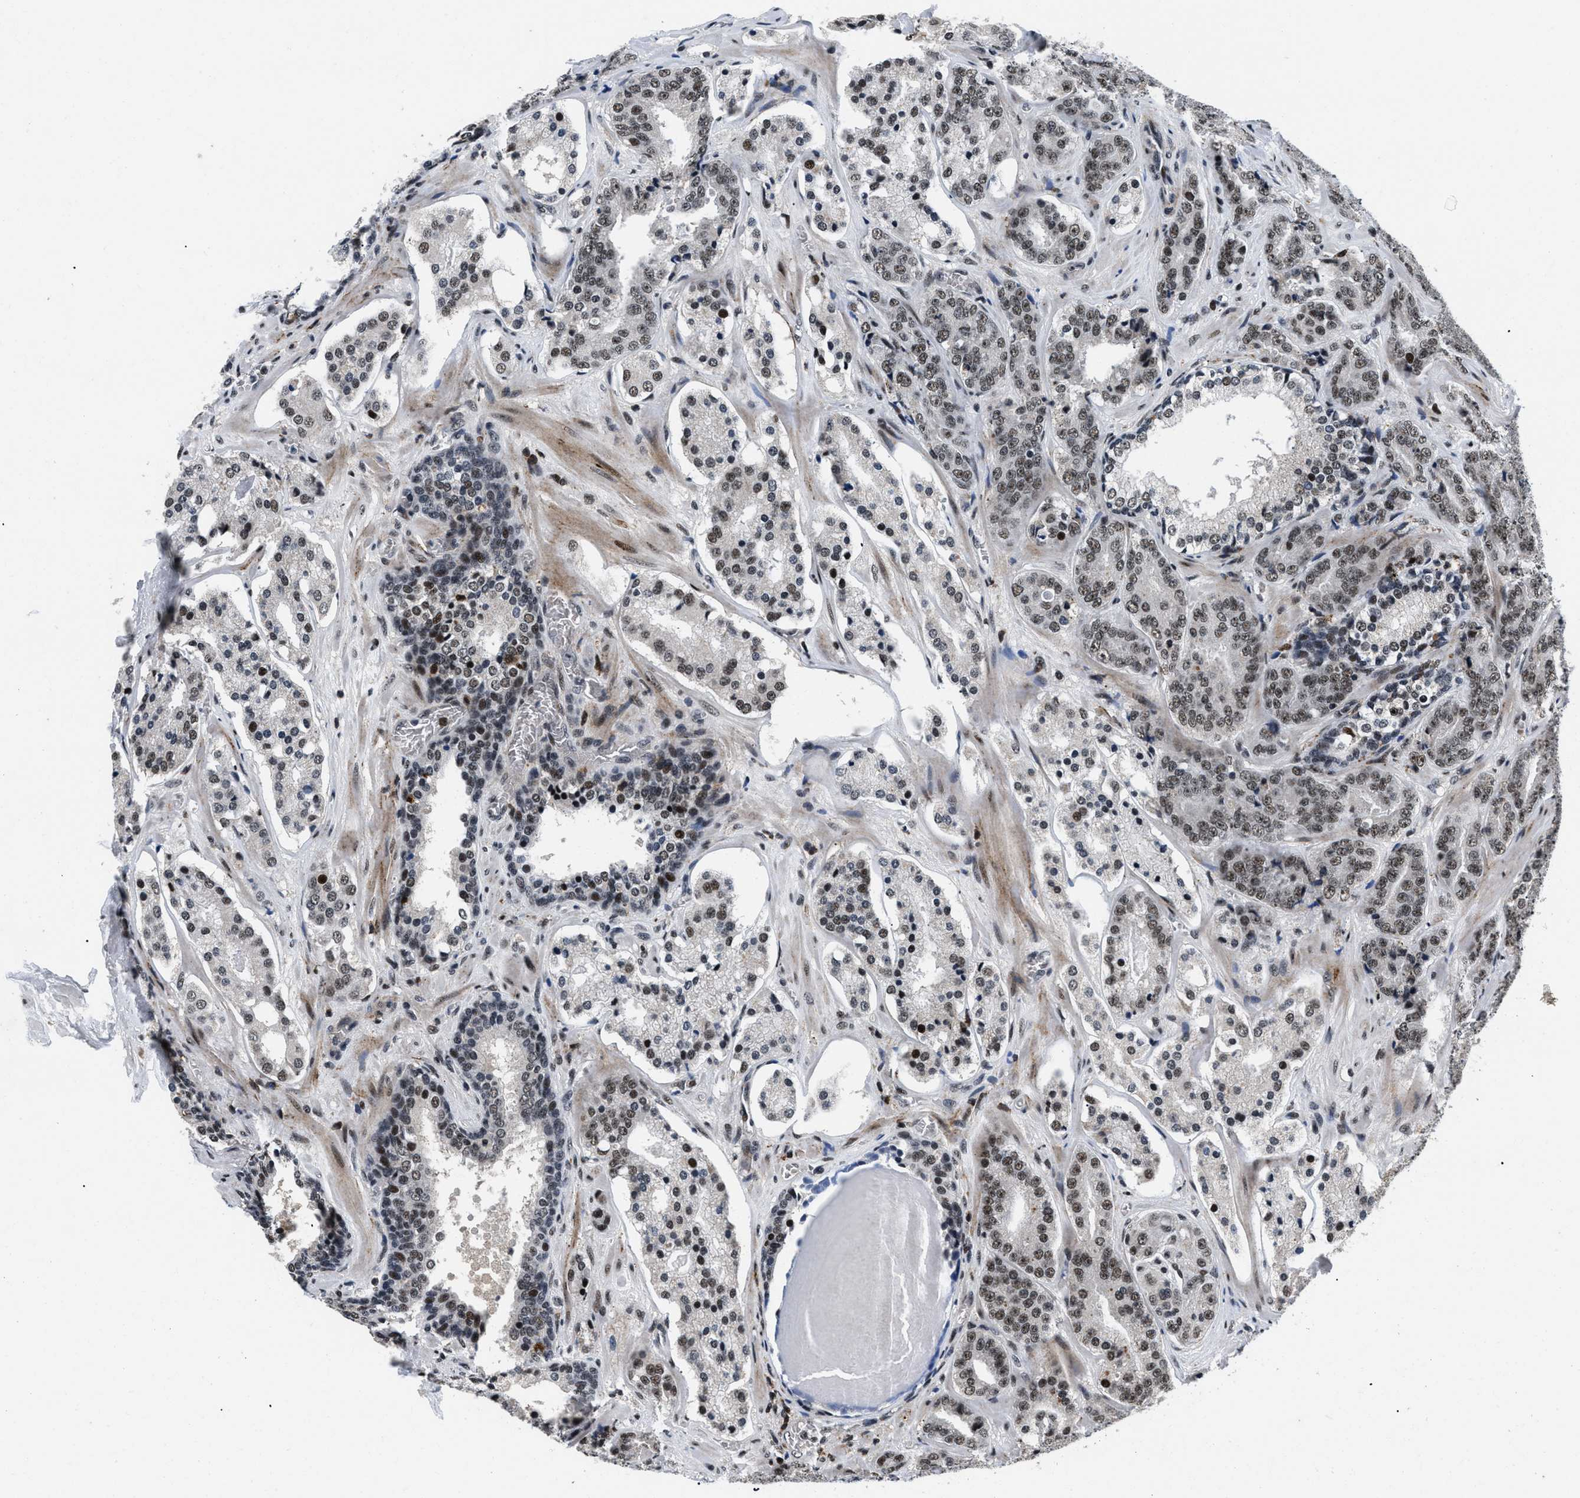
{"staining": {"intensity": "strong", "quantity": ">75%", "location": "nuclear"}, "tissue": "prostate cancer", "cell_type": "Tumor cells", "image_type": "cancer", "snomed": [{"axis": "morphology", "description": "Adenocarcinoma, High grade"}, {"axis": "topography", "description": "Prostate"}], "caption": "A histopathology image of high-grade adenocarcinoma (prostate) stained for a protein shows strong nuclear brown staining in tumor cells.", "gene": "SMARCB1", "patient": {"sex": "male", "age": 60}}